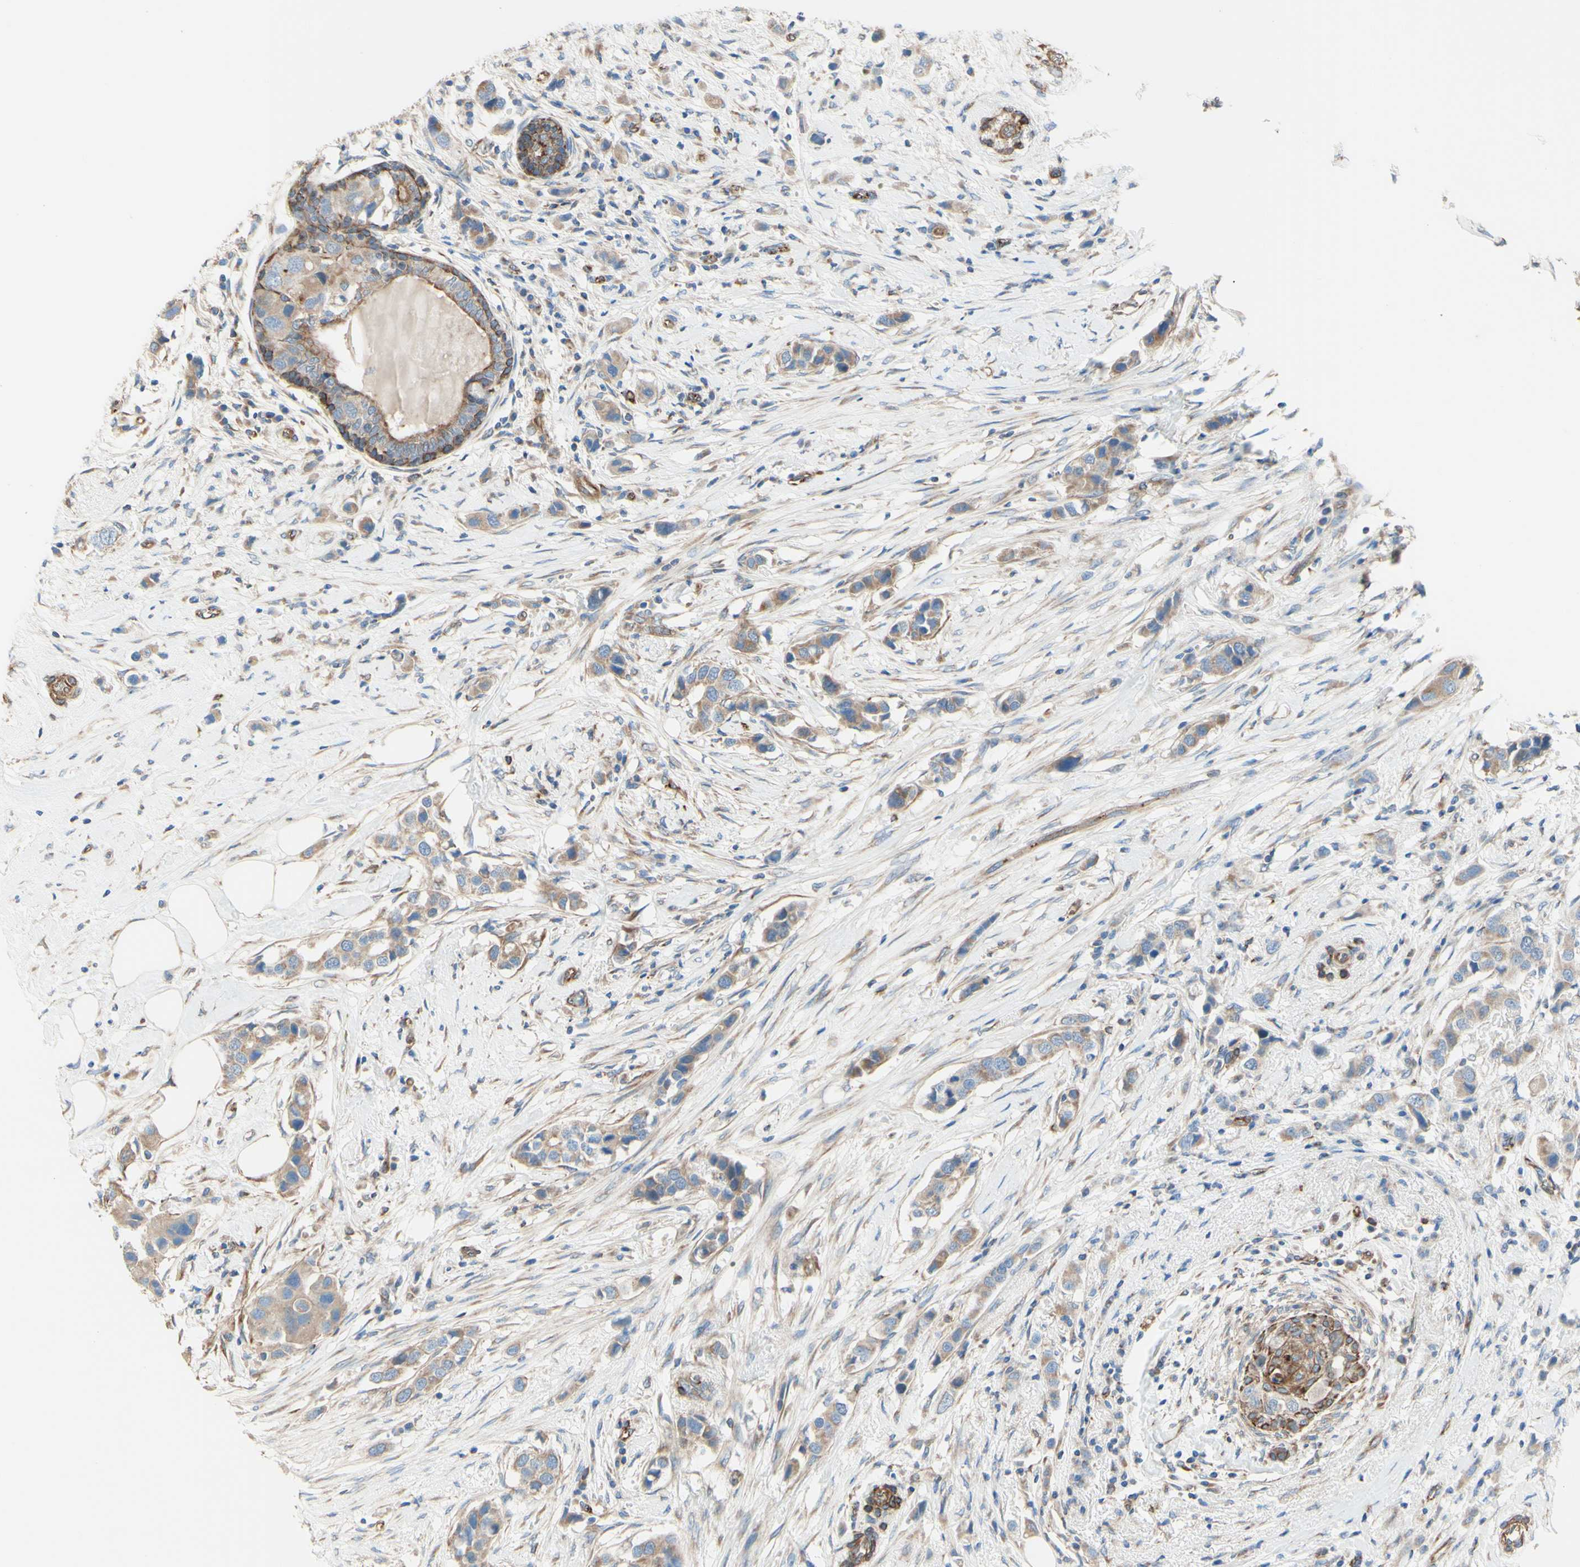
{"staining": {"intensity": "weak", "quantity": ">75%", "location": "cytoplasmic/membranous"}, "tissue": "breast cancer", "cell_type": "Tumor cells", "image_type": "cancer", "snomed": [{"axis": "morphology", "description": "Normal tissue, NOS"}, {"axis": "morphology", "description": "Duct carcinoma"}, {"axis": "topography", "description": "Breast"}], "caption": "Brown immunohistochemical staining in human breast invasive ductal carcinoma reveals weak cytoplasmic/membranous expression in approximately >75% of tumor cells.", "gene": "ENDOD1", "patient": {"sex": "female", "age": 50}}